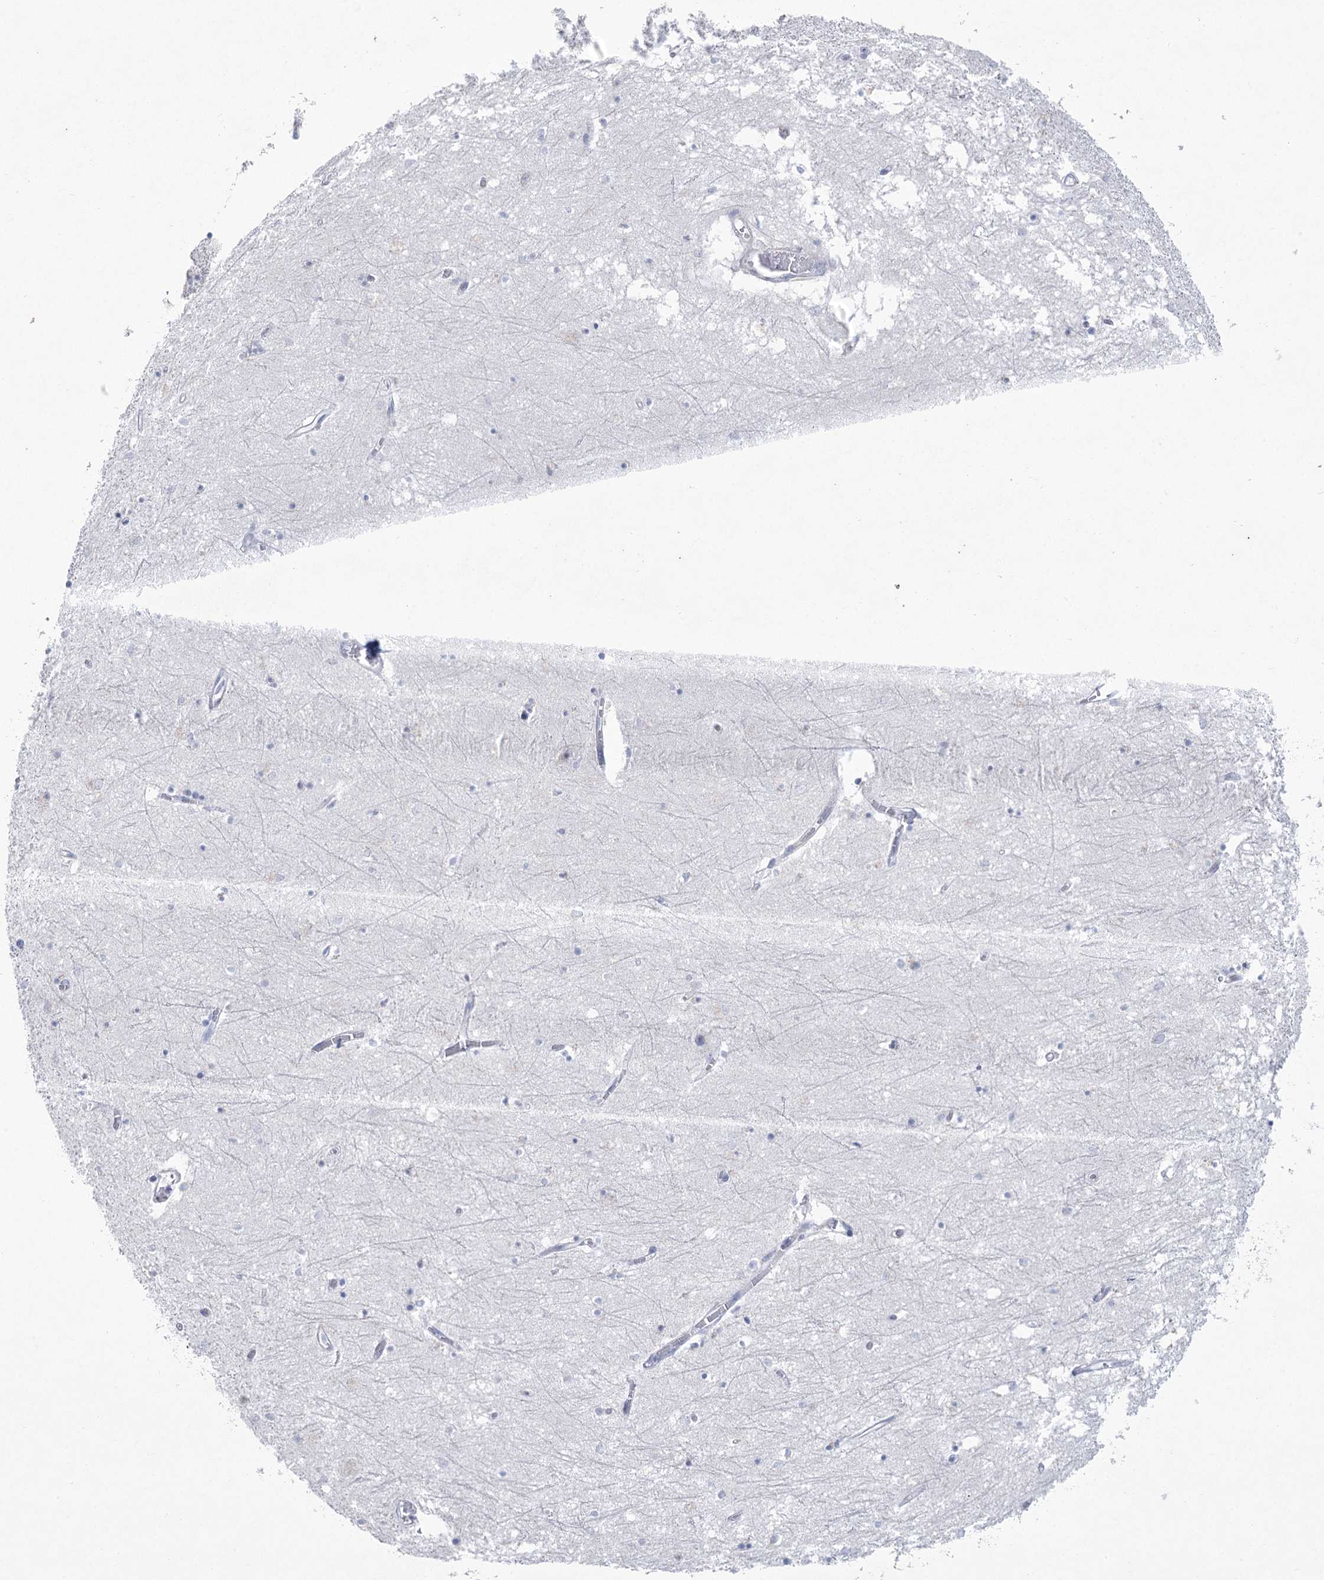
{"staining": {"intensity": "negative", "quantity": "none", "location": "none"}, "tissue": "hippocampus", "cell_type": "Glial cells", "image_type": "normal", "snomed": [{"axis": "morphology", "description": "Normal tissue, NOS"}, {"axis": "topography", "description": "Hippocampus"}], "caption": "High power microscopy histopathology image of an immunohistochemistry (IHC) histopathology image of unremarkable hippocampus, revealing no significant positivity in glial cells. Nuclei are stained in blue.", "gene": "CCDC88A", "patient": {"sex": "male", "age": 70}}